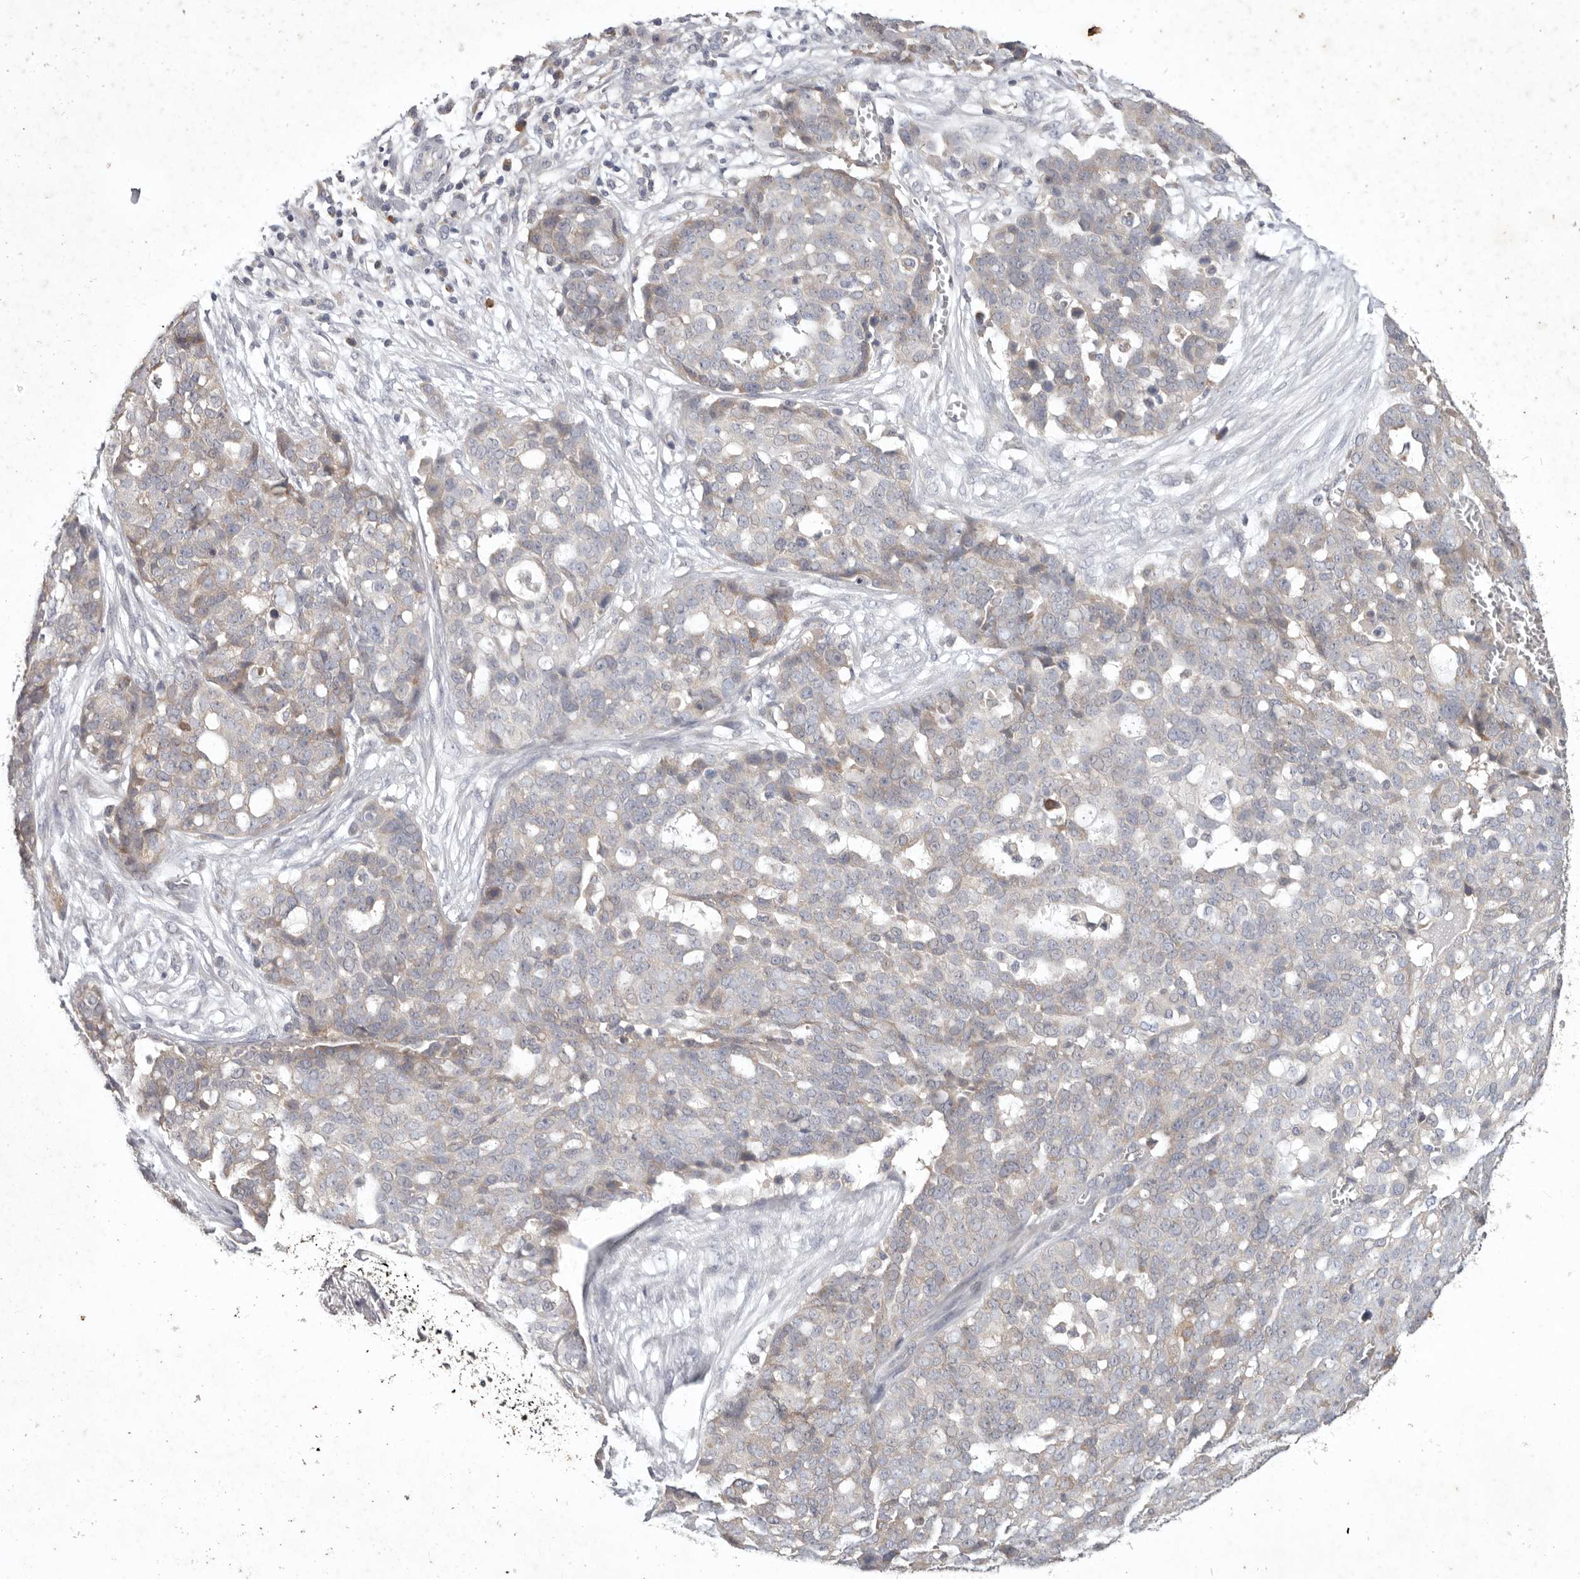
{"staining": {"intensity": "weak", "quantity": "<25%", "location": "cytoplasmic/membranous"}, "tissue": "ovarian cancer", "cell_type": "Tumor cells", "image_type": "cancer", "snomed": [{"axis": "morphology", "description": "Cystadenocarcinoma, serous, NOS"}, {"axis": "topography", "description": "Soft tissue"}, {"axis": "topography", "description": "Ovary"}], "caption": "An immunohistochemistry image of ovarian cancer (serous cystadenocarcinoma) is shown. There is no staining in tumor cells of ovarian cancer (serous cystadenocarcinoma).", "gene": "WDR77", "patient": {"sex": "female", "age": 57}}